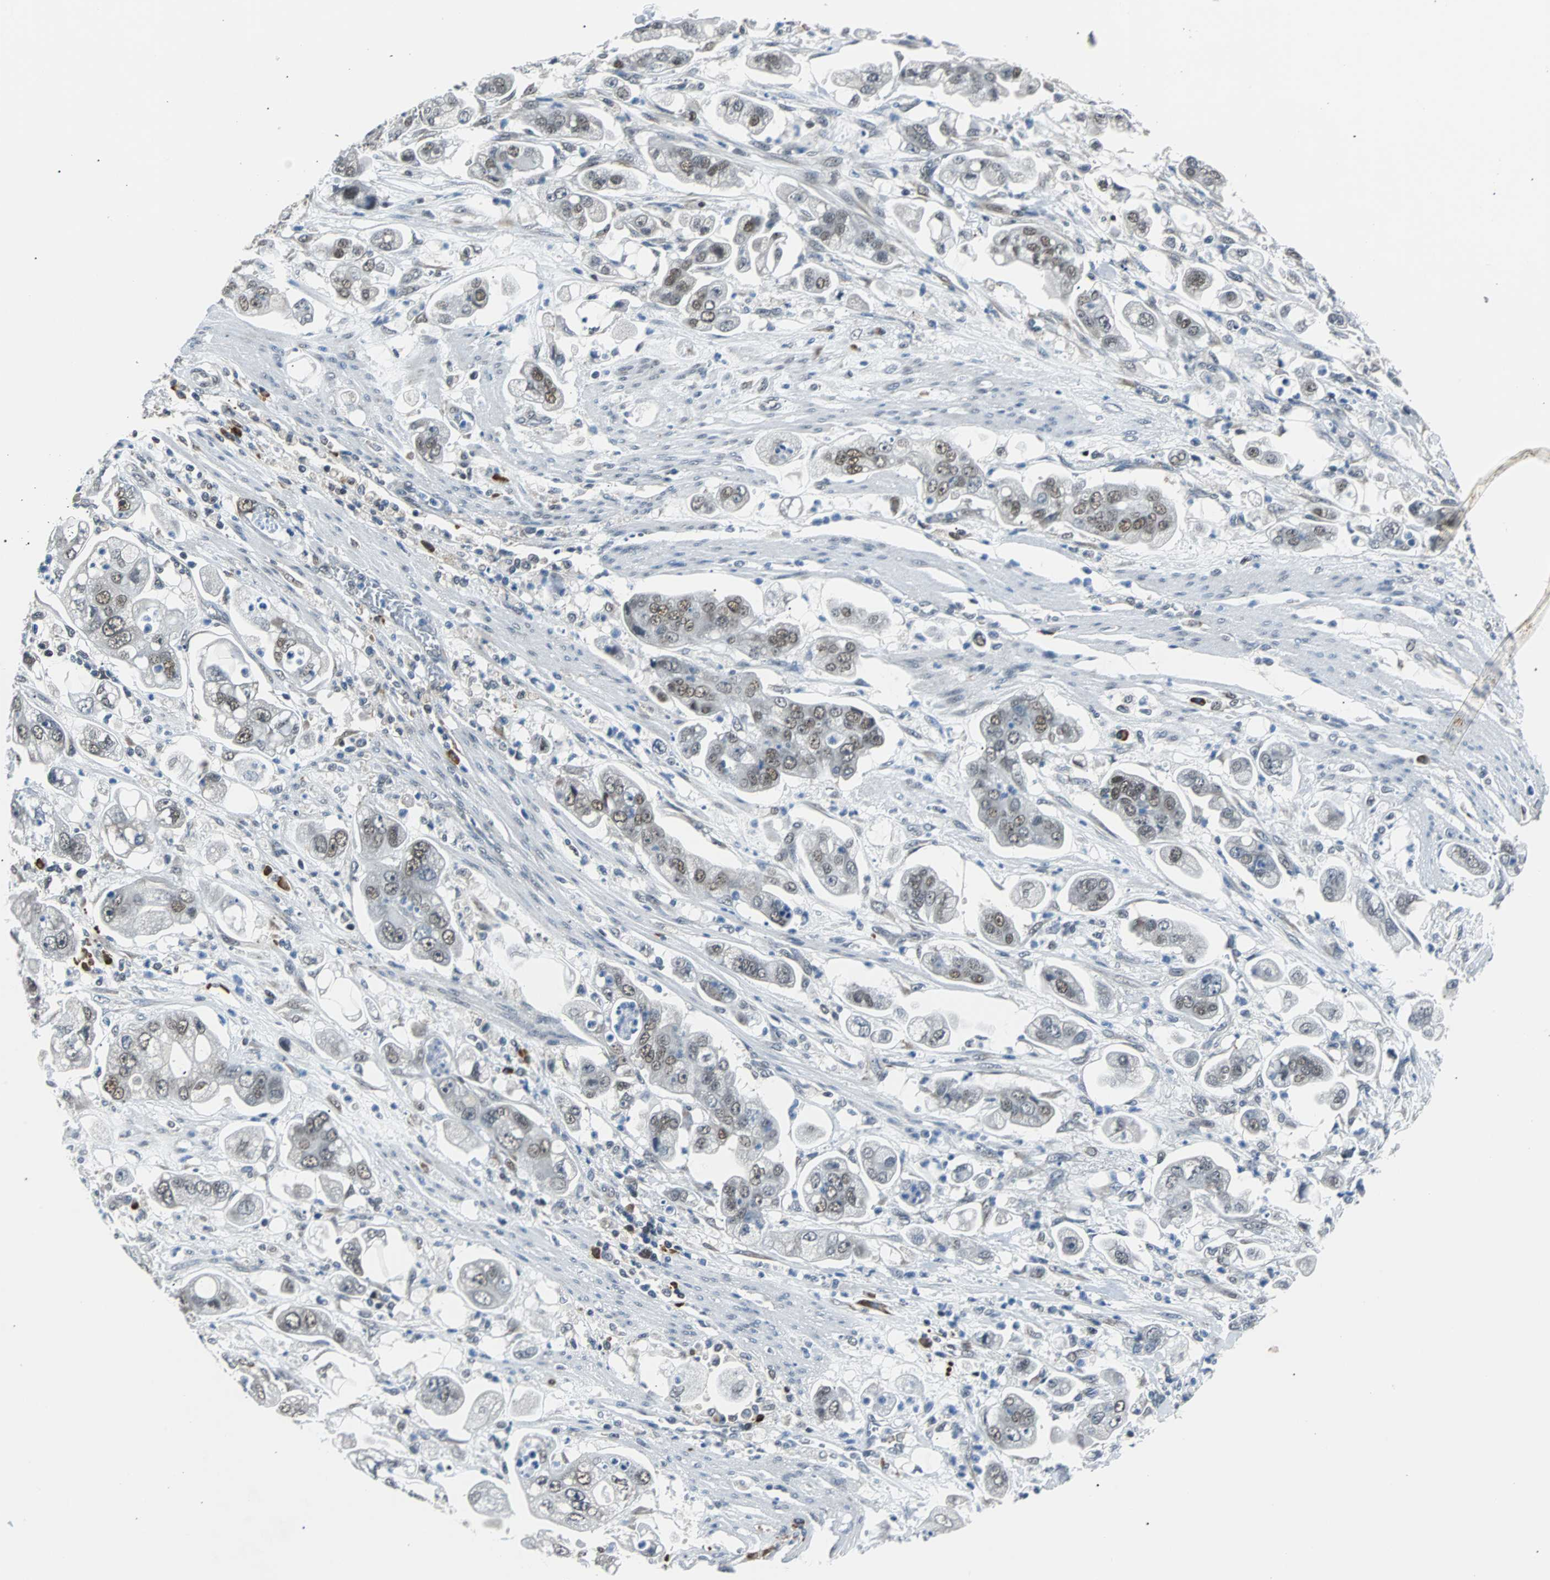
{"staining": {"intensity": "weak", "quantity": "25%-75%", "location": "nuclear"}, "tissue": "stomach cancer", "cell_type": "Tumor cells", "image_type": "cancer", "snomed": [{"axis": "morphology", "description": "Adenocarcinoma, NOS"}, {"axis": "topography", "description": "Stomach"}], "caption": "Stomach adenocarcinoma was stained to show a protein in brown. There is low levels of weak nuclear expression in about 25%-75% of tumor cells.", "gene": "USP28", "patient": {"sex": "male", "age": 62}}